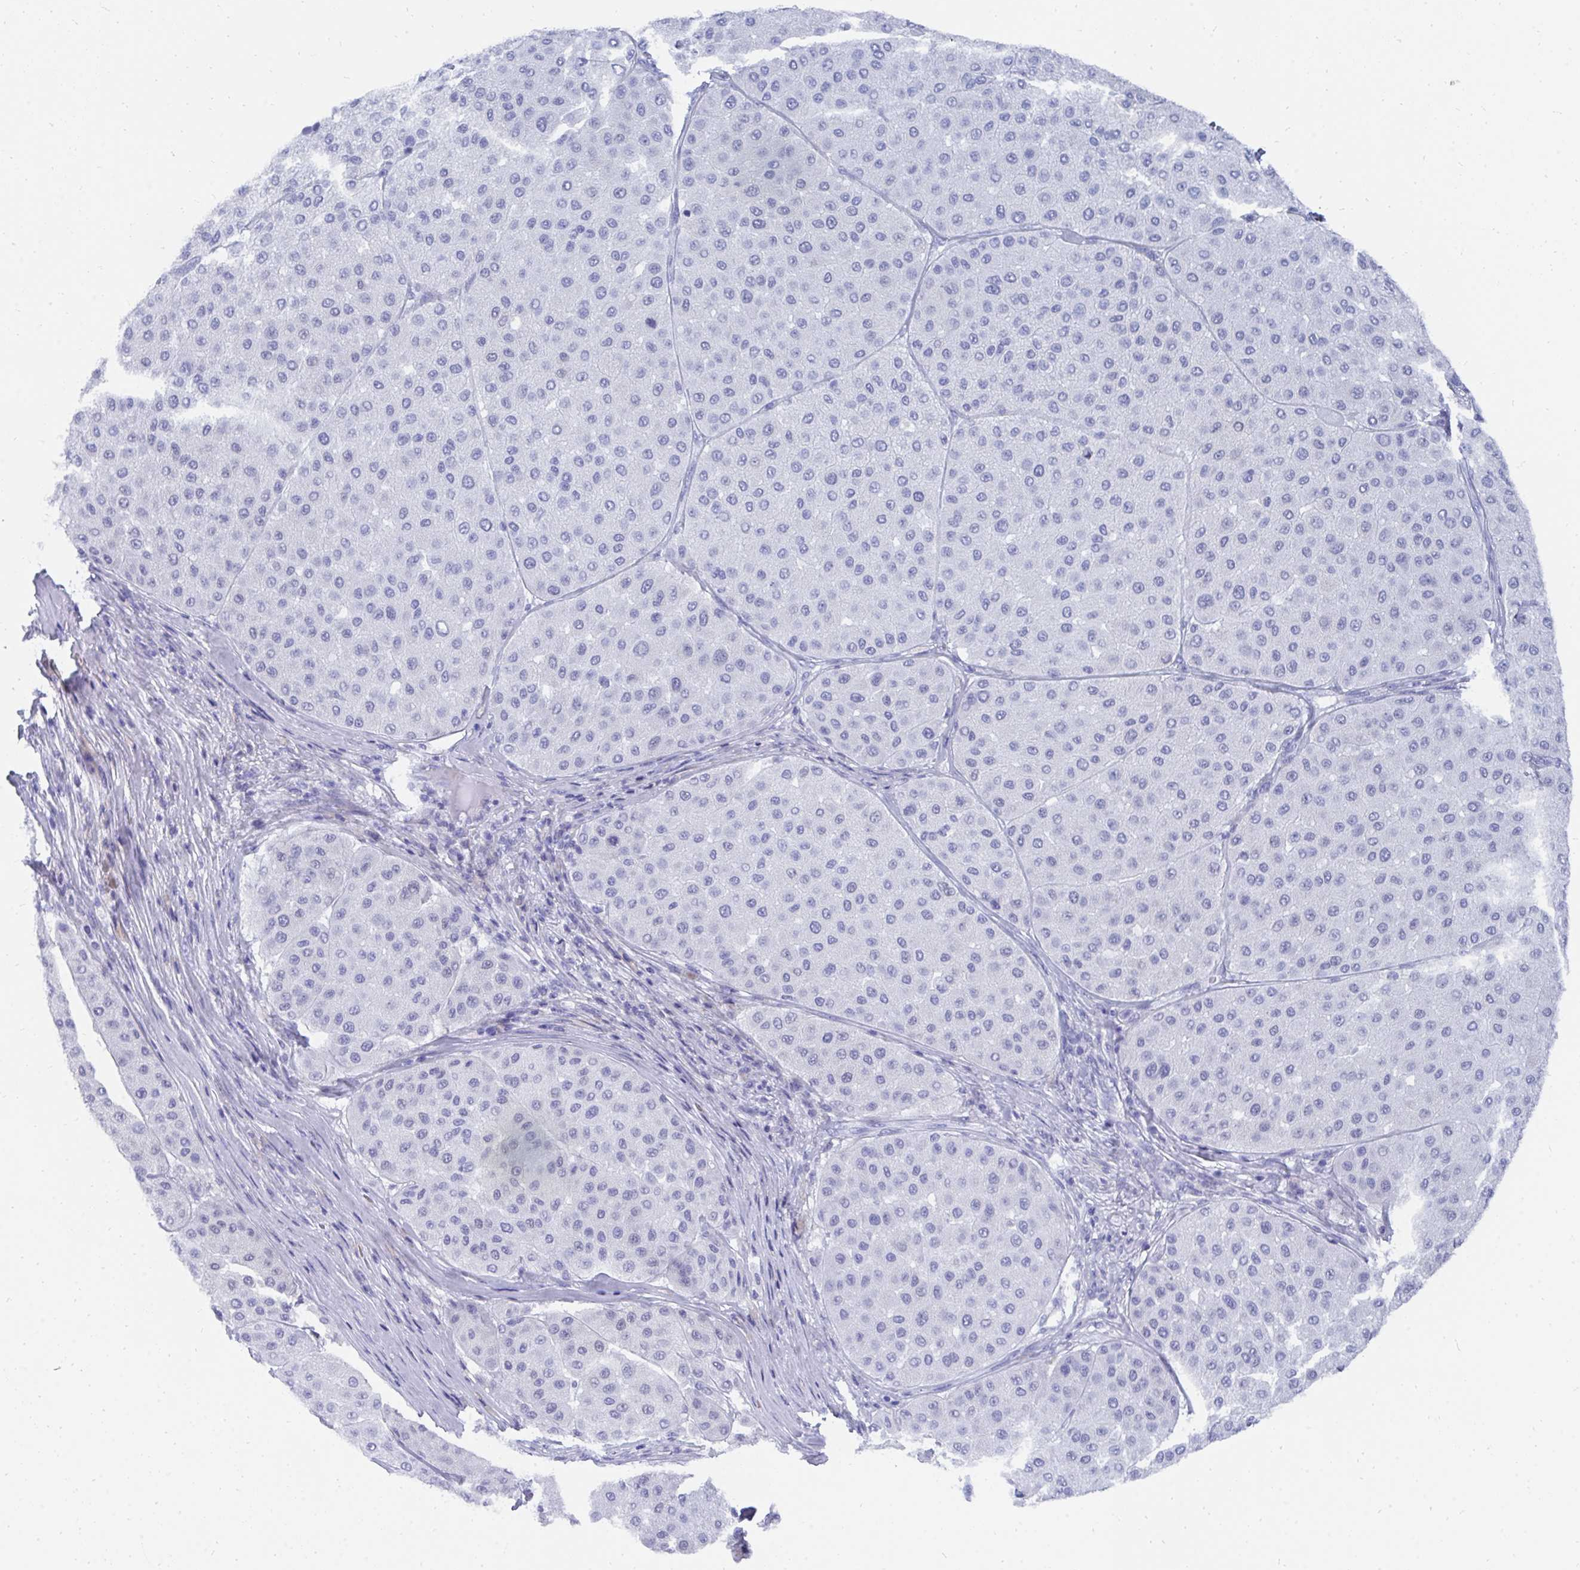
{"staining": {"intensity": "negative", "quantity": "none", "location": "none"}, "tissue": "melanoma", "cell_type": "Tumor cells", "image_type": "cancer", "snomed": [{"axis": "morphology", "description": "Malignant melanoma, Metastatic site"}, {"axis": "topography", "description": "Smooth muscle"}], "caption": "The histopathology image displays no significant expression in tumor cells of malignant melanoma (metastatic site). (Stains: DAB (3,3'-diaminobenzidine) IHC with hematoxylin counter stain, Microscopy: brightfield microscopy at high magnification).", "gene": "MROH2B", "patient": {"sex": "male", "age": 41}}